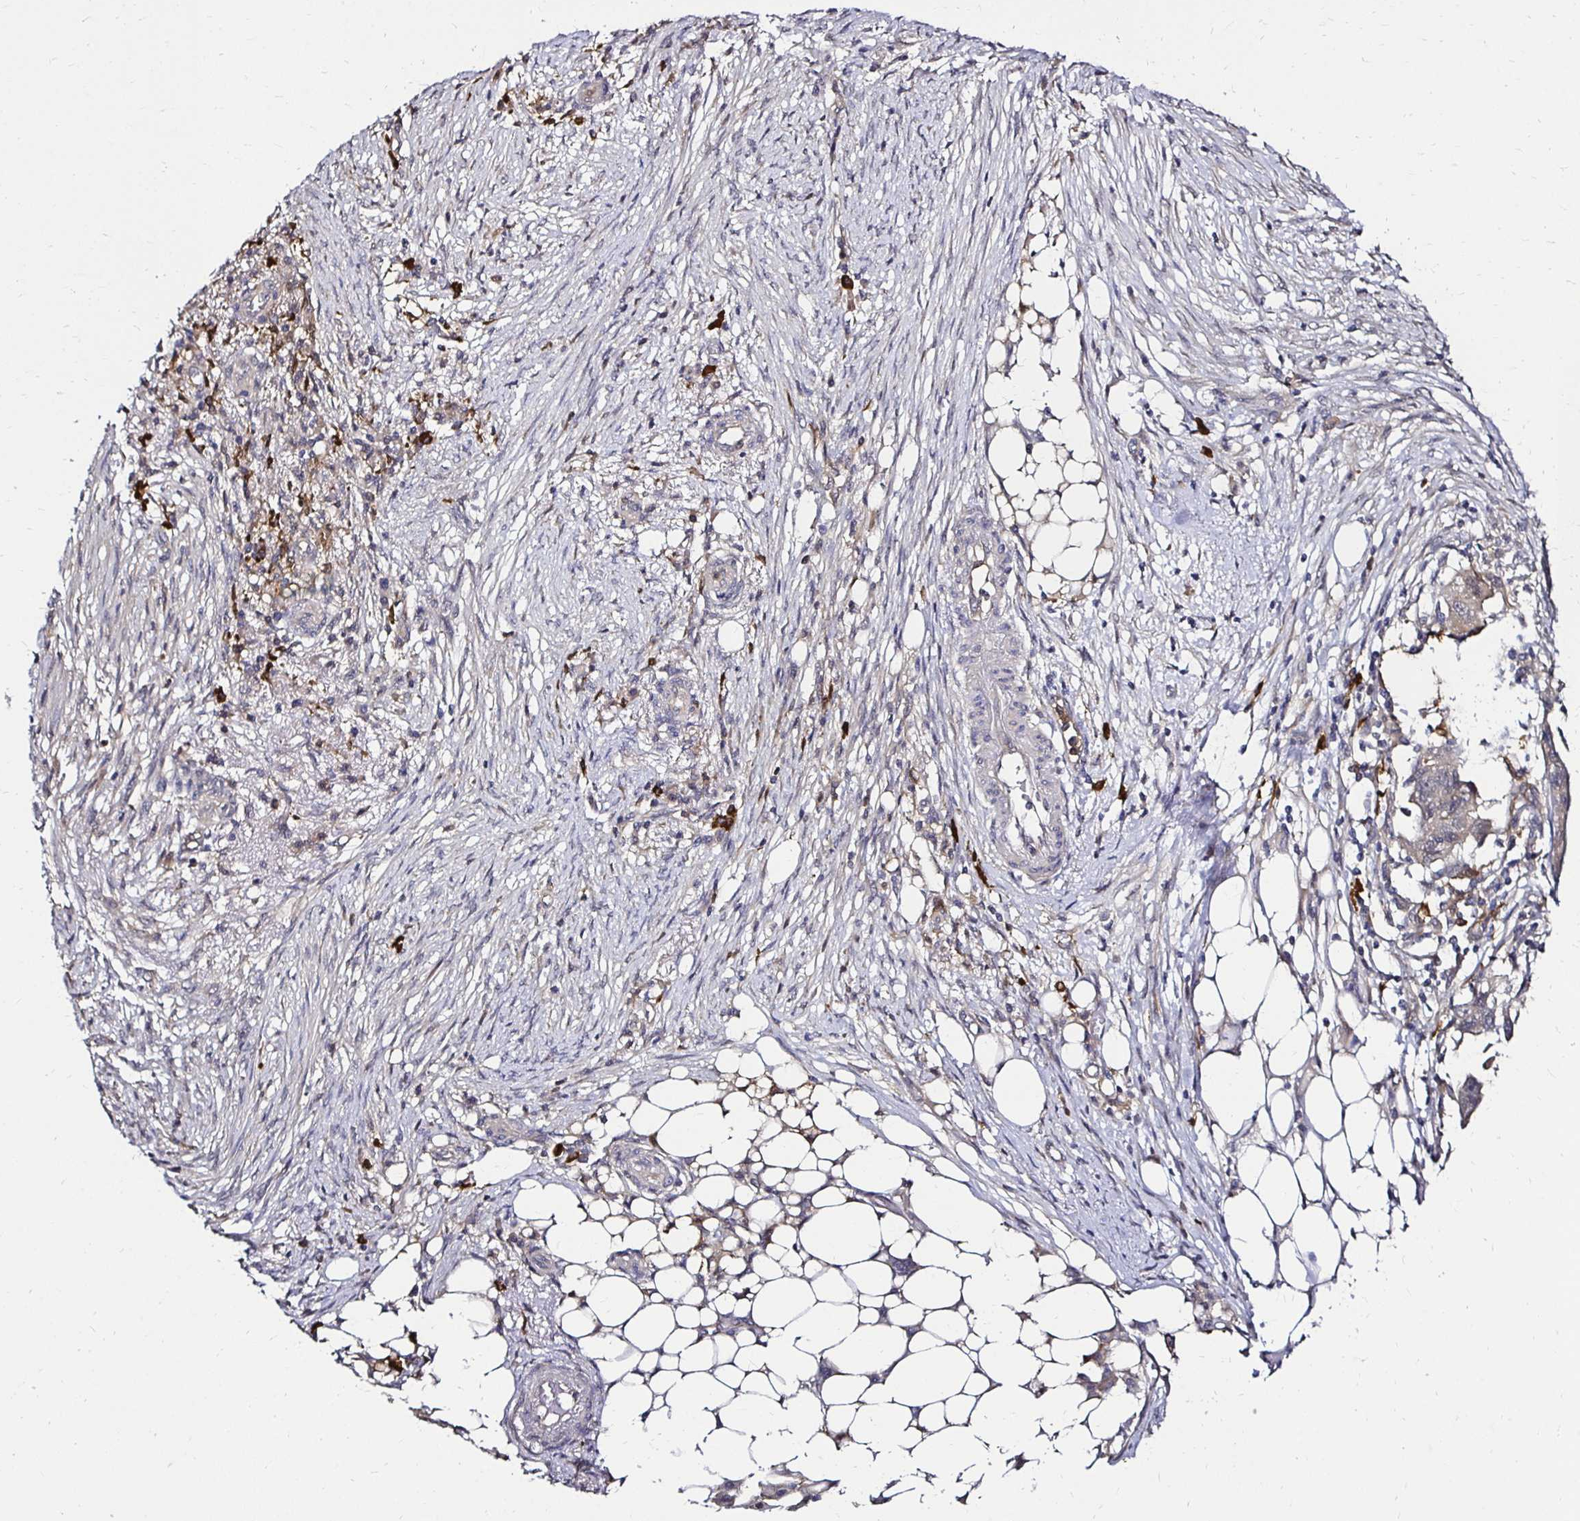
{"staining": {"intensity": "weak", "quantity": "<25%", "location": "cytoplasmic/membranous"}, "tissue": "ovarian cancer", "cell_type": "Tumor cells", "image_type": "cancer", "snomed": [{"axis": "morphology", "description": "Carcinoma, endometroid"}, {"axis": "morphology", "description": "Cystadenocarcinoma, serous, NOS"}, {"axis": "topography", "description": "Ovary"}], "caption": "This is an IHC micrograph of ovarian cancer. There is no positivity in tumor cells.", "gene": "TXN", "patient": {"sex": "female", "age": 45}}